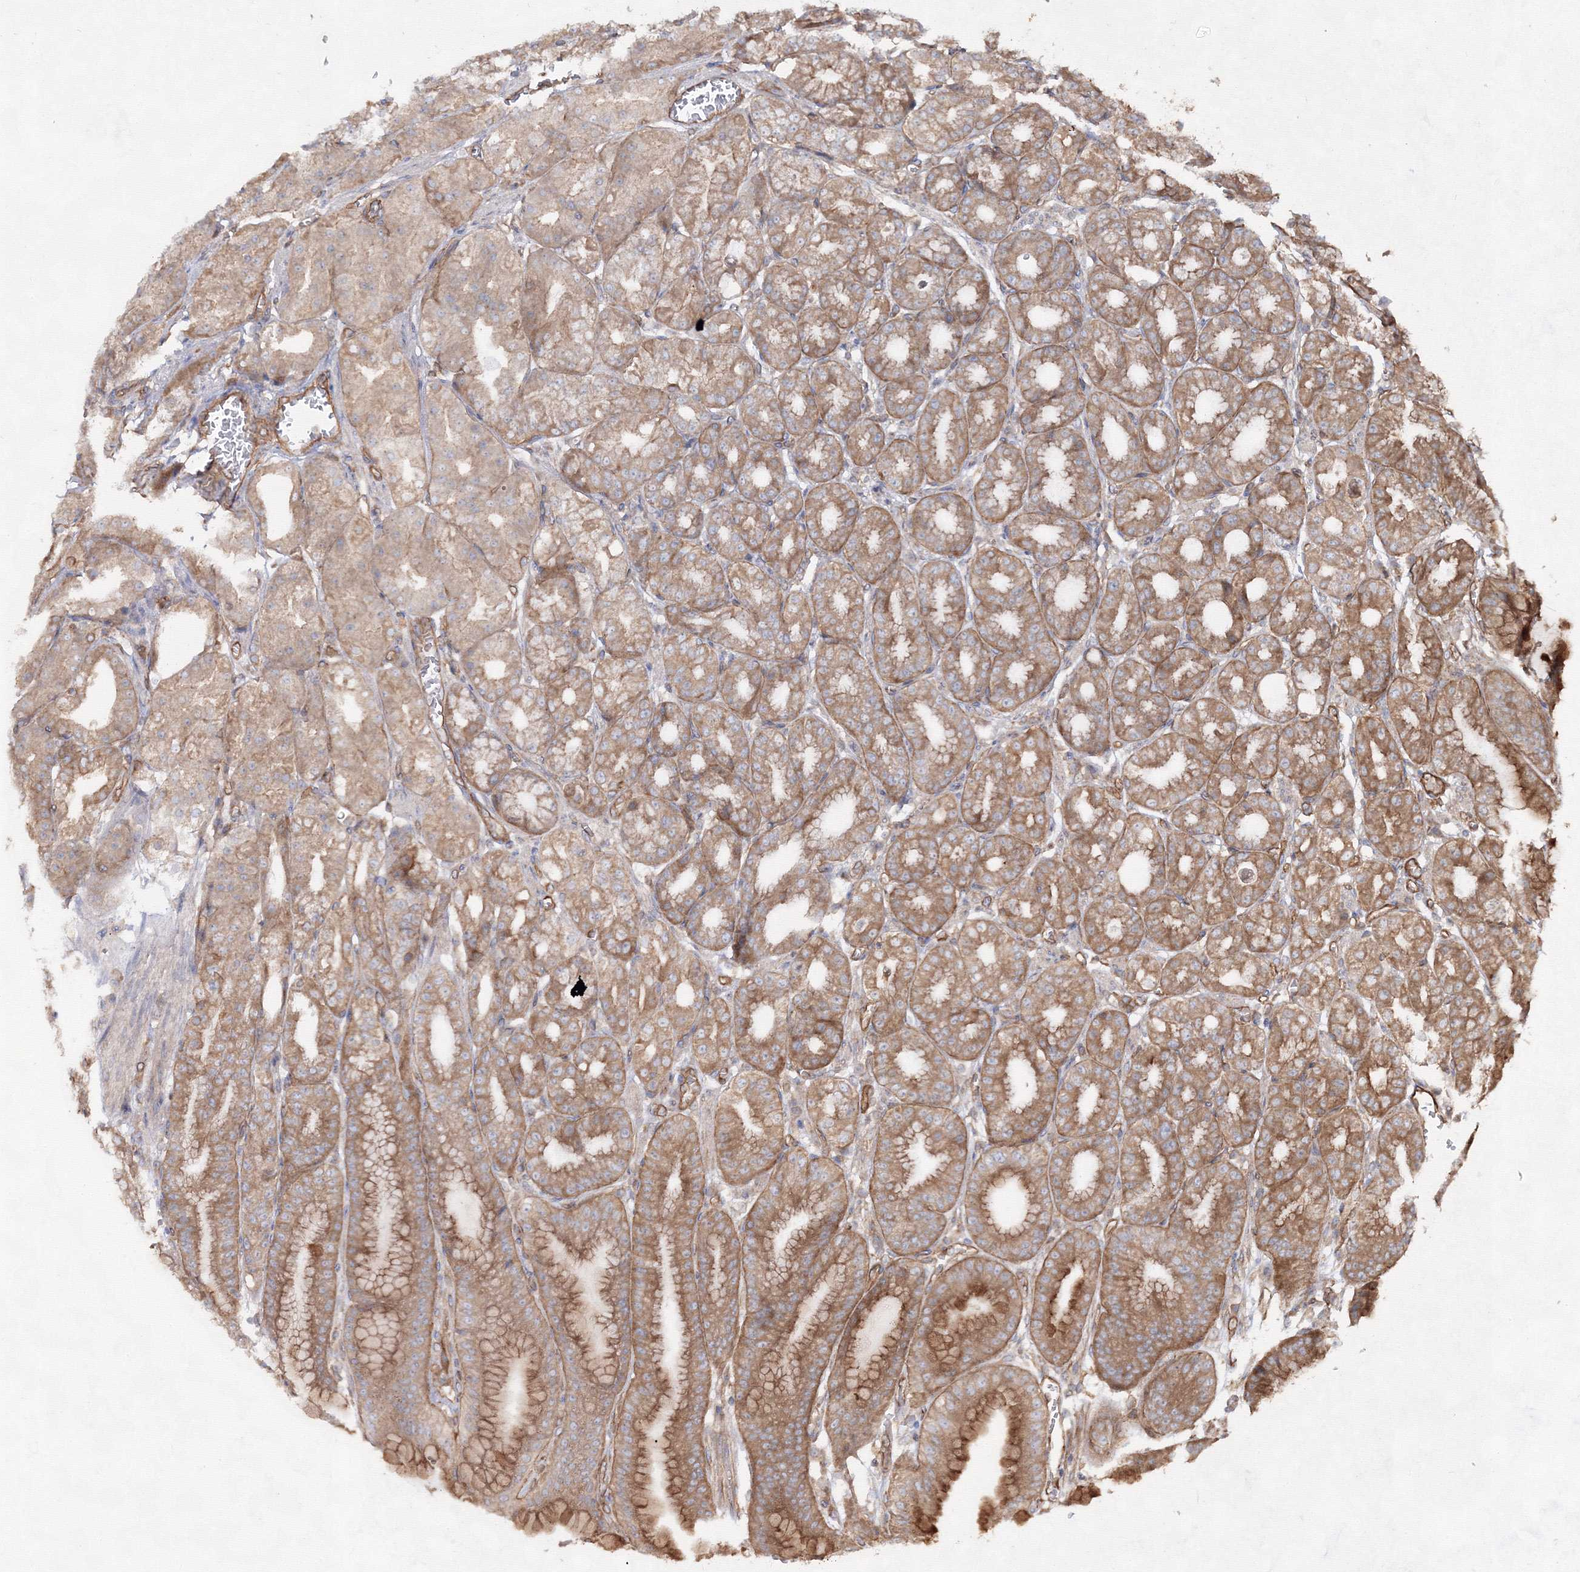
{"staining": {"intensity": "moderate", "quantity": ">75%", "location": "cytoplasmic/membranous"}, "tissue": "stomach", "cell_type": "Glandular cells", "image_type": "normal", "snomed": [{"axis": "morphology", "description": "Normal tissue, NOS"}, {"axis": "topography", "description": "Stomach, lower"}], "caption": "Unremarkable stomach was stained to show a protein in brown. There is medium levels of moderate cytoplasmic/membranous expression in about >75% of glandular cells. The protein of interest is stained brown, and the nuclei are stained in blue (DAB (3,3'-diaminobenzidine) IHC with brightfield microscopy, high magnification).", "gene": "EXOC6", "patient": {"sex": "male", "age": 71}}